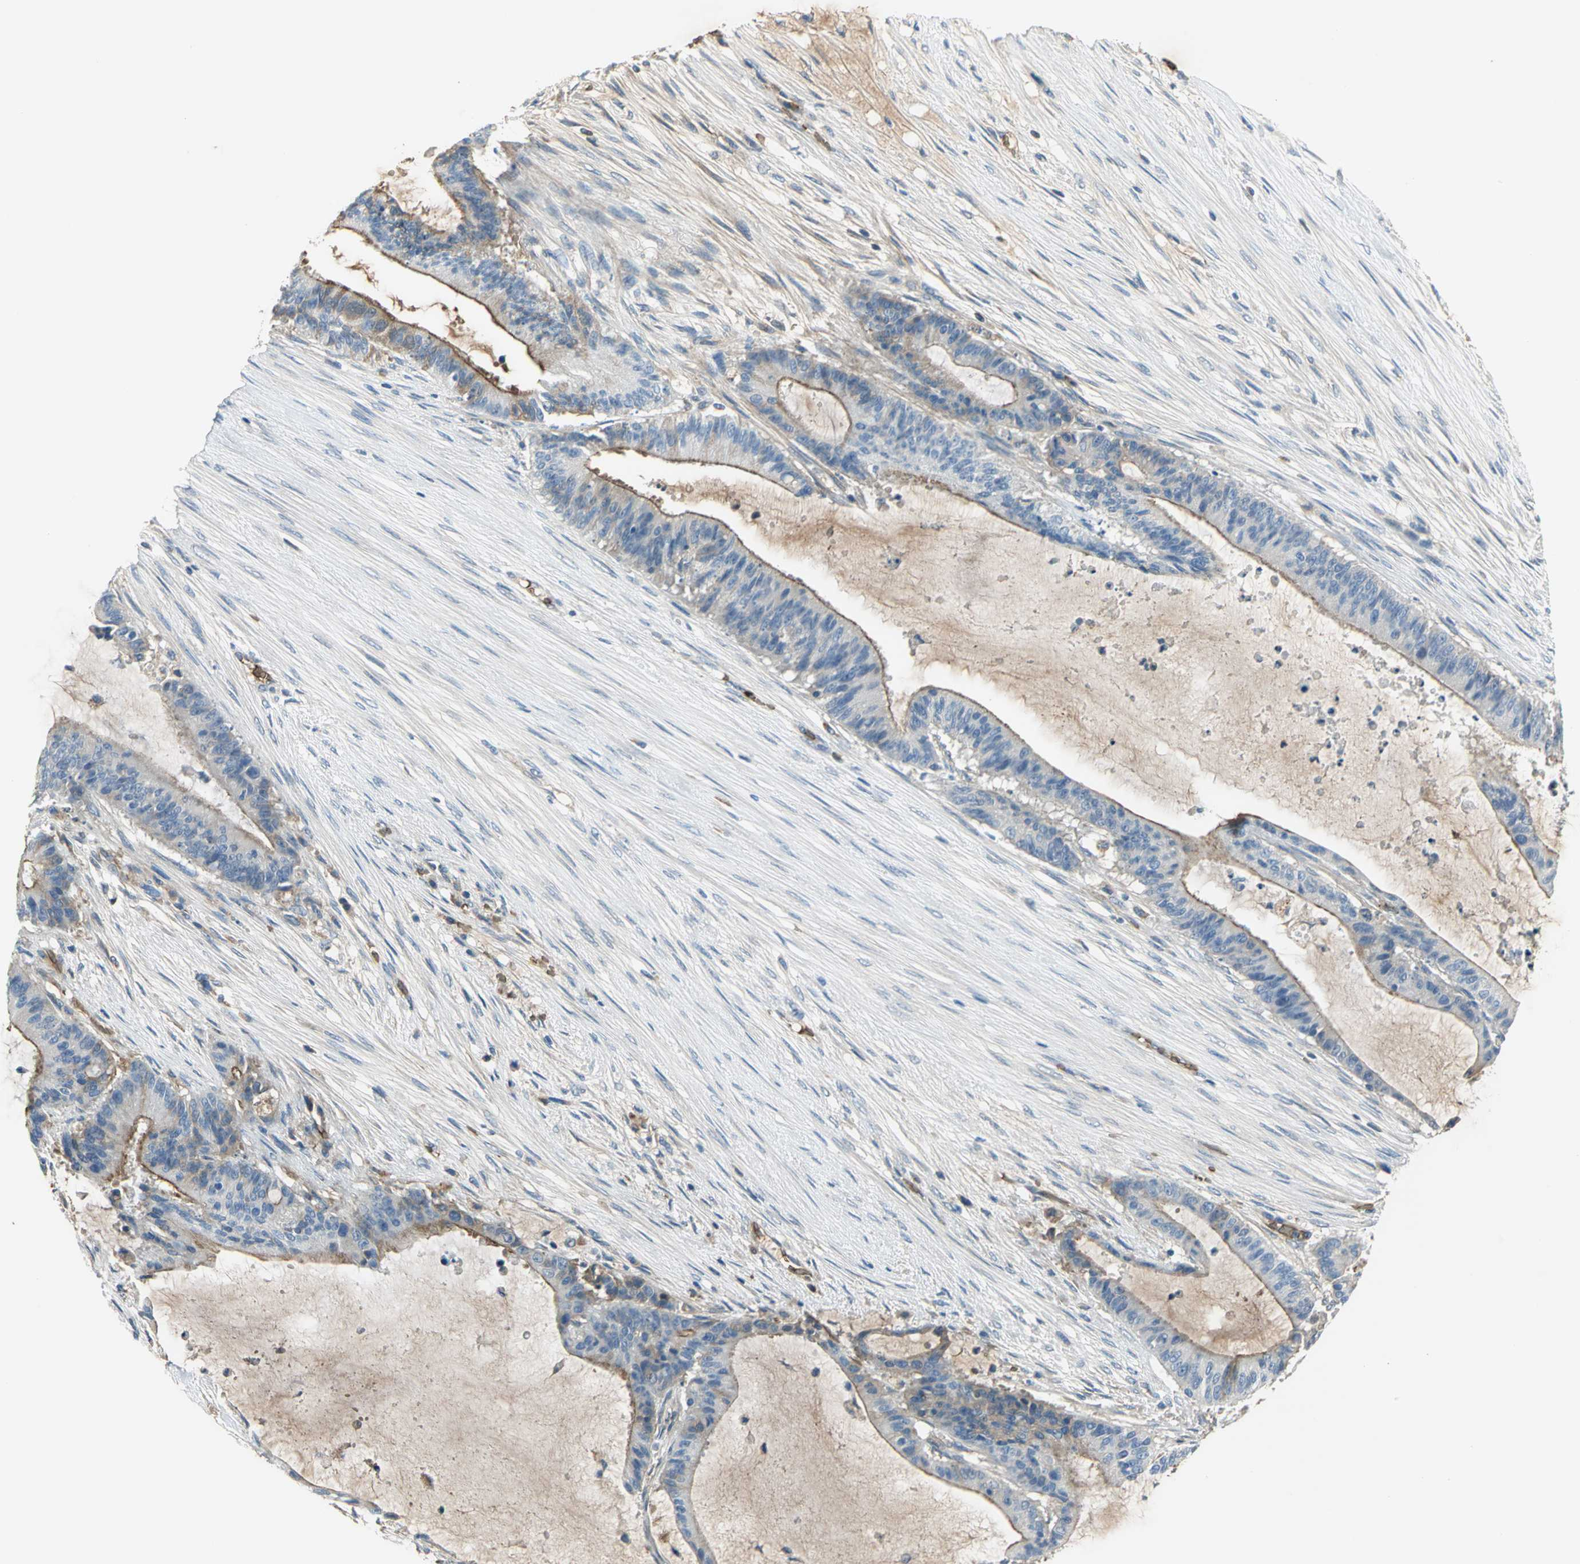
{"staining": {"intensity": "moderate", "quantity": ">75%", "location": "cytoplasmic/membranous"}, "tissue": "liver cancer", "cell_type": "Tumor cells", "image_type": "cancer", "snomed": [{"axis": "morphology", "description": "Cholangiocarcinoma"}, {"axis": "topography", "description": "Liver"}], "caption": "DAB (3,3'-diaminobenzidine) immunohistochemical staining of cholangiocarcinoma (liver) reveals moderate cytoplasmic/membranous protein staining in approximately >75% of tumor cells. Using DAB (3,3'-diaminobenzidine) (brown) and hematoxylin (blue) stains, captured at high magnification using brightfield microscopy.", "gene": "TREM1", "patient": {"sex": "female", "age": 73}}